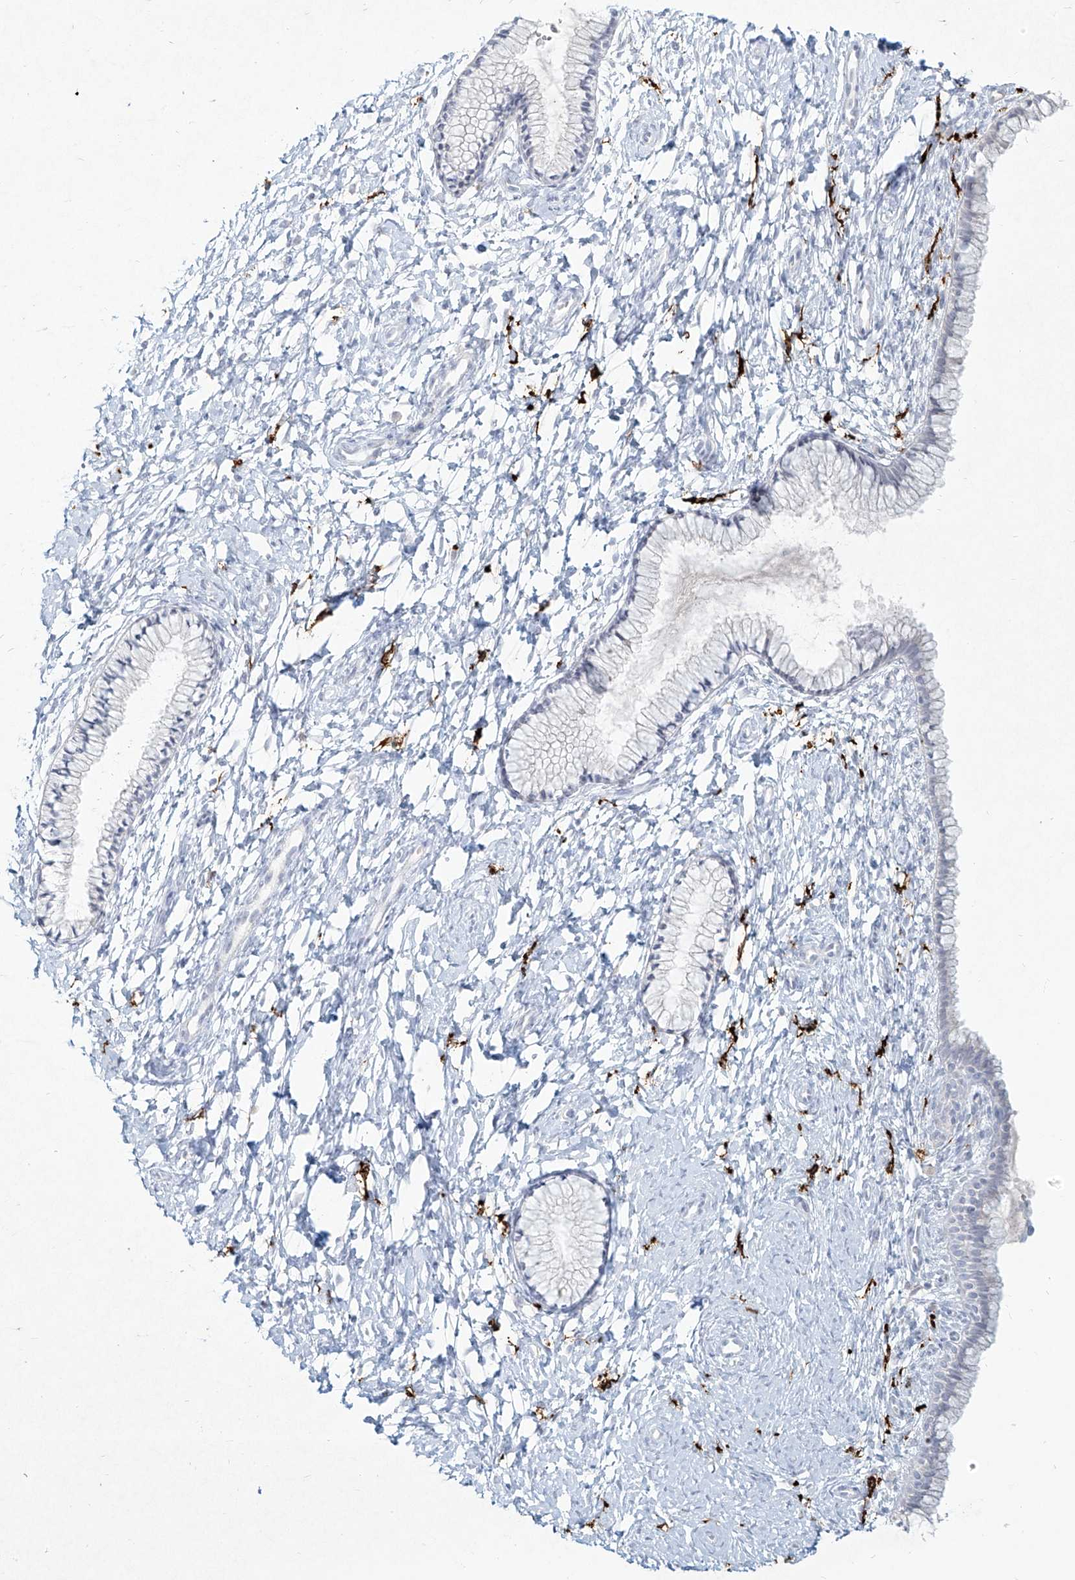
{"staining": {"intensity": "negative", "quantity": "none", "location": "none"}, "tissue": "cervix", "cell_type": "Glandular cells", "image_type": "normal", "snomed": [{"axis": "morphology", "description": "Normal tissue, NOS"}, {"axis": "topography", "description": "Cervix"}], "caption": "This is an immunohistochemistry (IHC) photomicrograph of benign cervix. There is no positivity in glandular cells.", "gene": "CD209", "patient": {"sex": "female", "age": 33}}